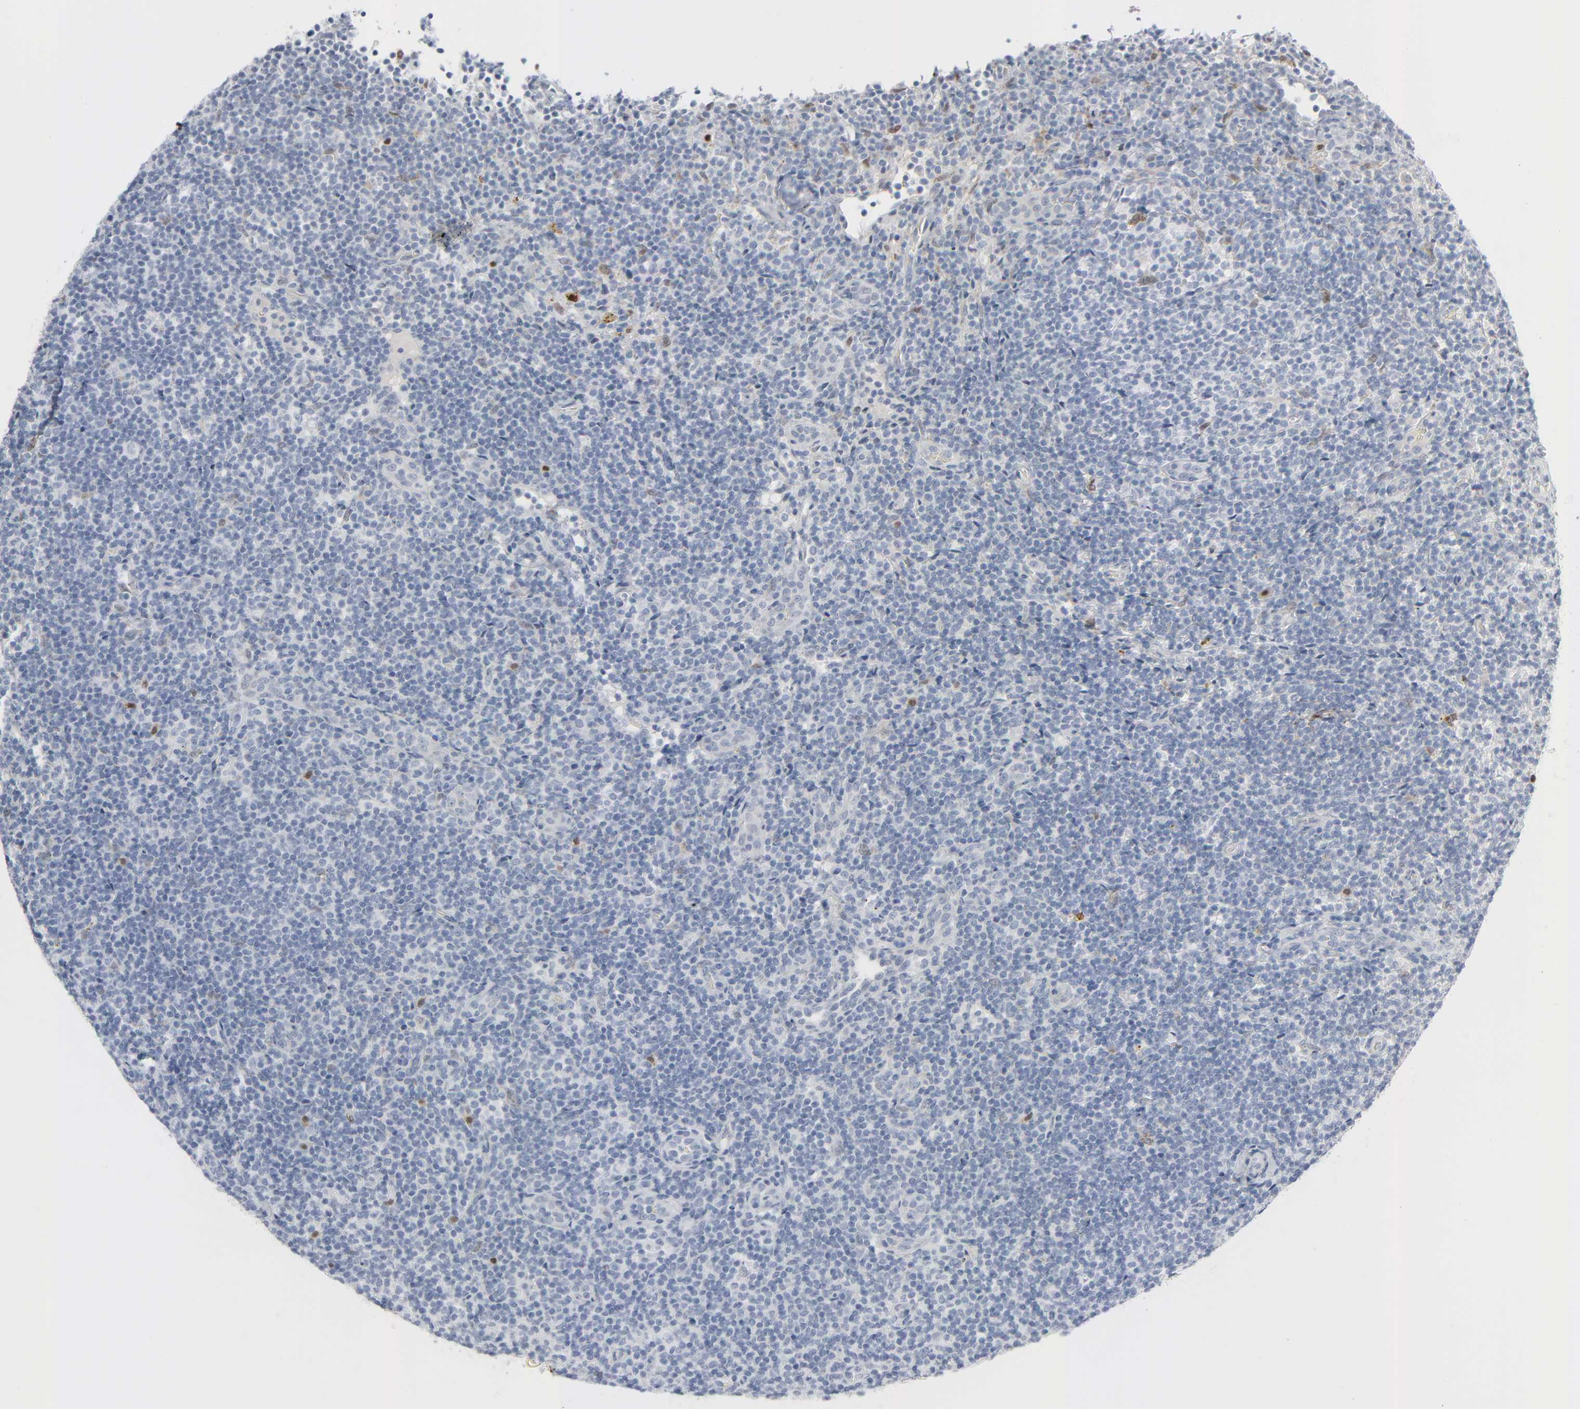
{"staining": {"intensity": "weak", "quantity": "<25%", "location": "nuclear"}, "tissue": "lymphoma", "cell_type": "Tumor cells", "image_type": "cancer", "snomed": [{"axis": "morphology", "description": "Malignant lymphoma, non-Hodgkin's type, Low grade"}, {"axis": "topography", "description": "Lymph node"}], "caption": "A histopathology image of lymphoma stained for a protein reveals no brown staining in tumor cells. Nuclei are stained in blue.", "gene": "MITF", "patient": {"sex": "female", "age": 76}}